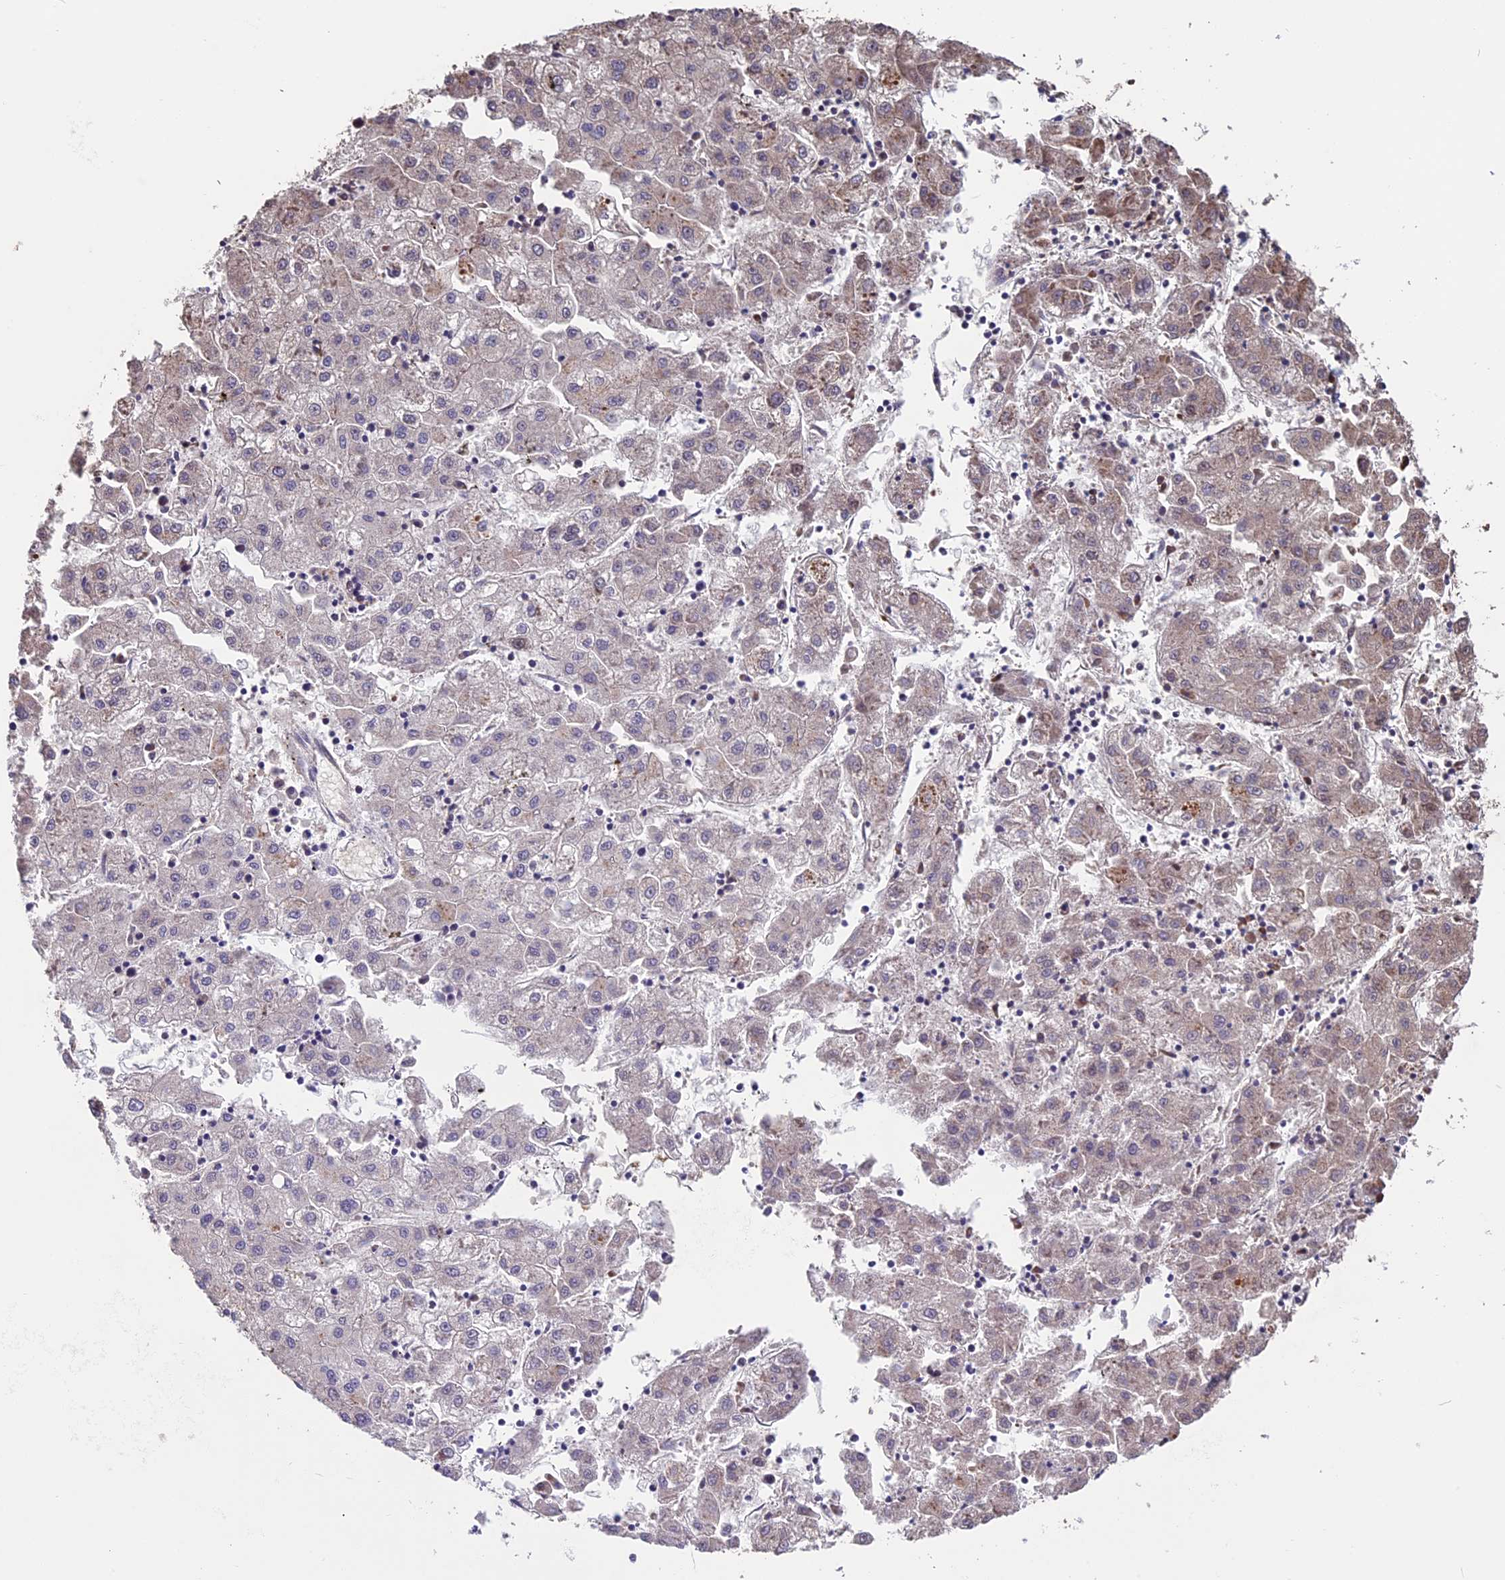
{"staining": {"intensity": "weak", "quantity": "<25%", "location": "cytoplasmic/membranous"}, "tissue": "liver cancer", "cell_type": "Tumor cells", "image_type": "cancer", "snomed": [{"axis": "morphology", "description": "Carcinoma, Hepatocellular, NOS"}, {"axis": "topography", "description": "Liver"}], "caption": "Immunohistochemical staining of human hepatocellular carcinoma (liver) displays no significant expression in tumor cells.", "gene": "VWA3A", "patient": {"sex": "male", "age": 72}}